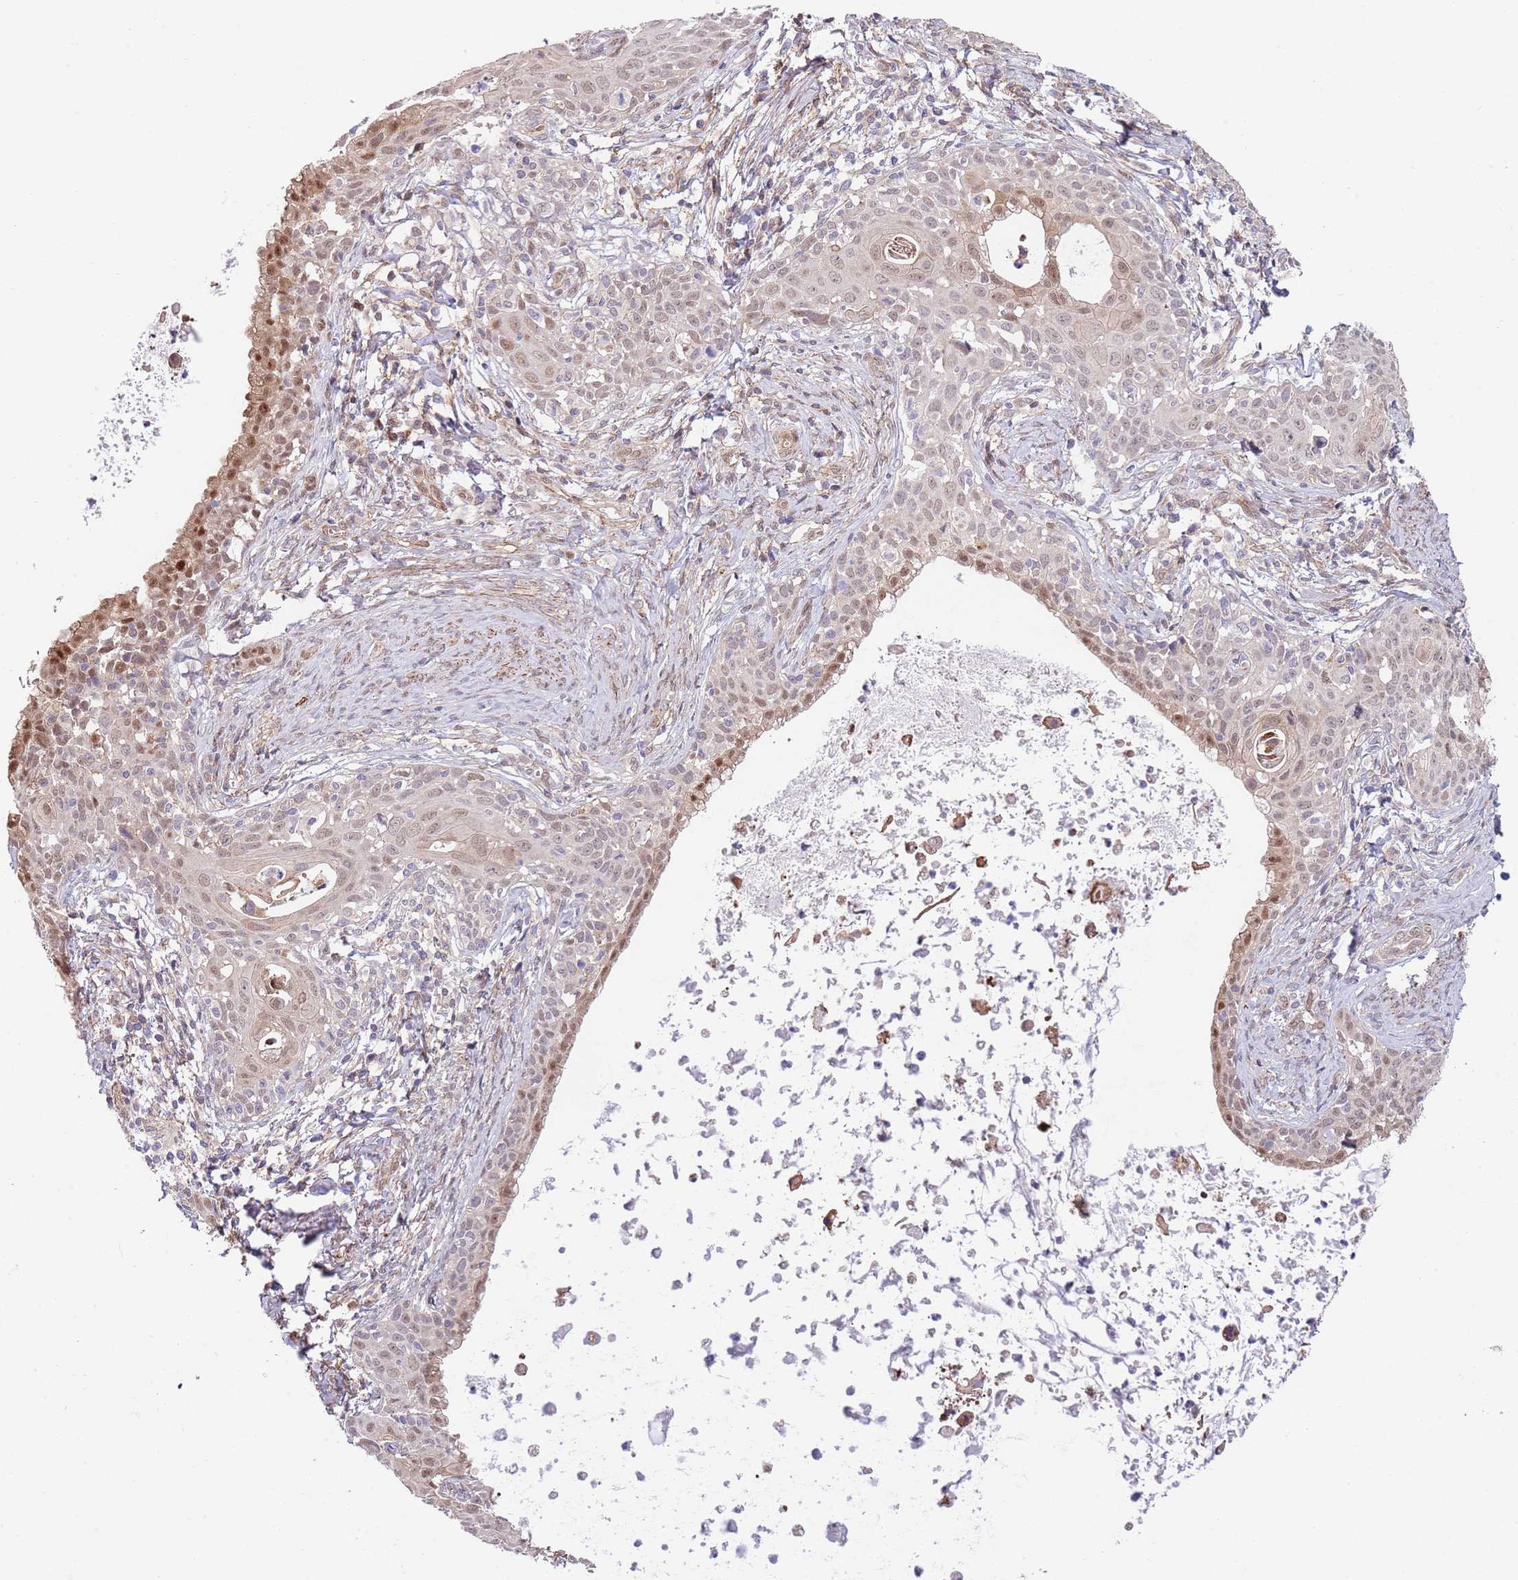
{"staining": {"intensity": "moderate", "quantity": "<25%", "location": "cytoplasmic/membranous,nuclear"}, "tissue": "cervical cancer", "cell_type": "Tumor cells", "image_type": "cancer", "snomed": [{"axis": "morphology", "description": "Squamous cell carcinoma, NOS"}, {"axis": "topography", "description": "Cervix"}], "caption": "Immunohistochemical staining of human cervical cancer exhibits low levels of moderate cytoplasmic/membranous and nuclear protein staining in about <25% of tumor cells.", "gene": "BPNT1", "patient": {"sex": "female", "age": 52}}